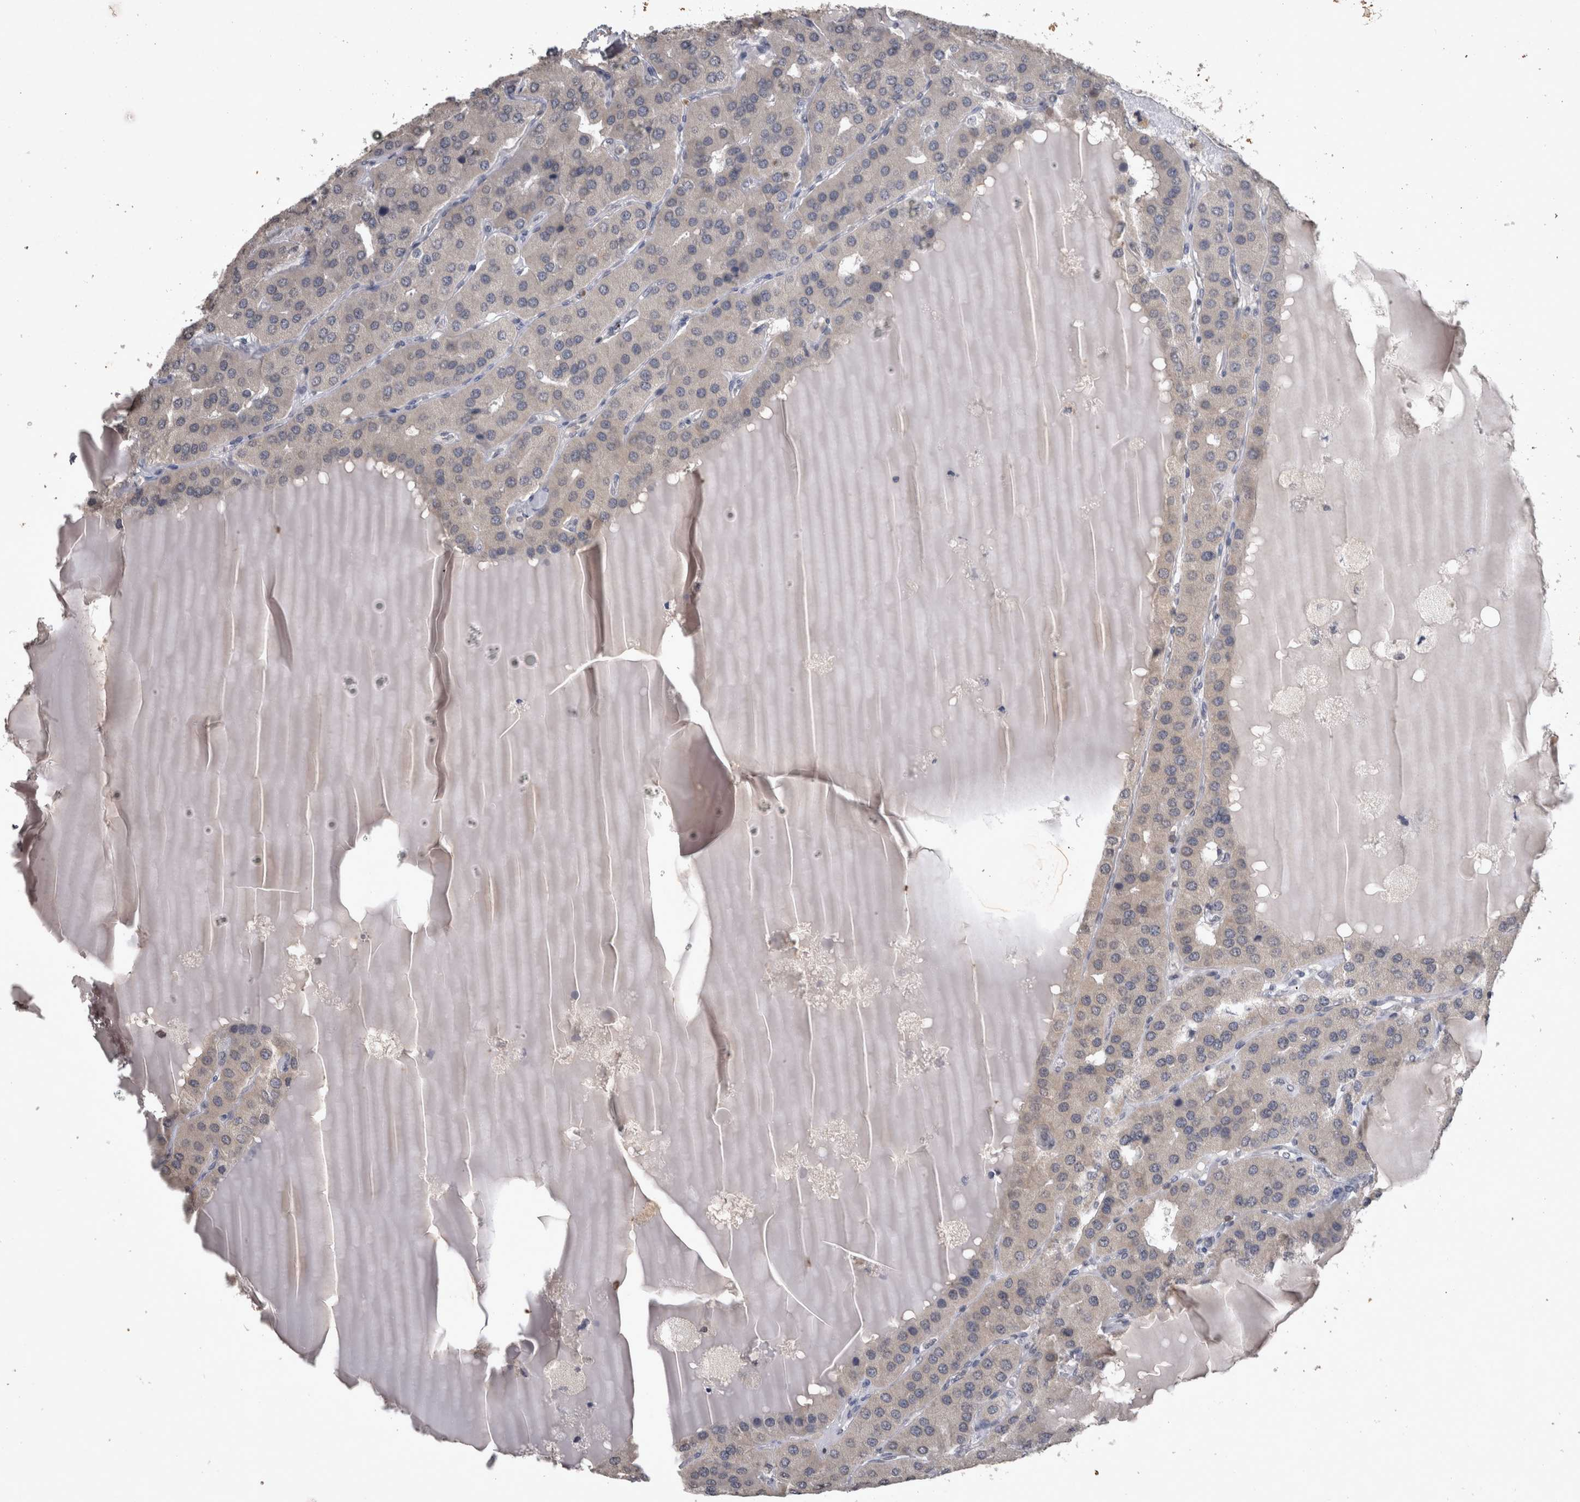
{"staining": {"intensity": "negative", "quantity": "none", "location": "none"}, "tissue": "parathyroid gland", "cell_type": "Glandular cells", "image_type": "normal", "snomed": [{"axis": "morphology", "description": "Normal tissue, NOS"}, {"axis": "morphology", "description": "Adenoma, NOS"}, {"axis": "topography", "description": "Parathyroid gland"}], "caption": "Human parathyroid gland stained for a protein using immunohistochemistry demonstrates no positivity in glandular cells.", "gene": "WNT7A", "patient": {"sex": "female", "age": 86}}